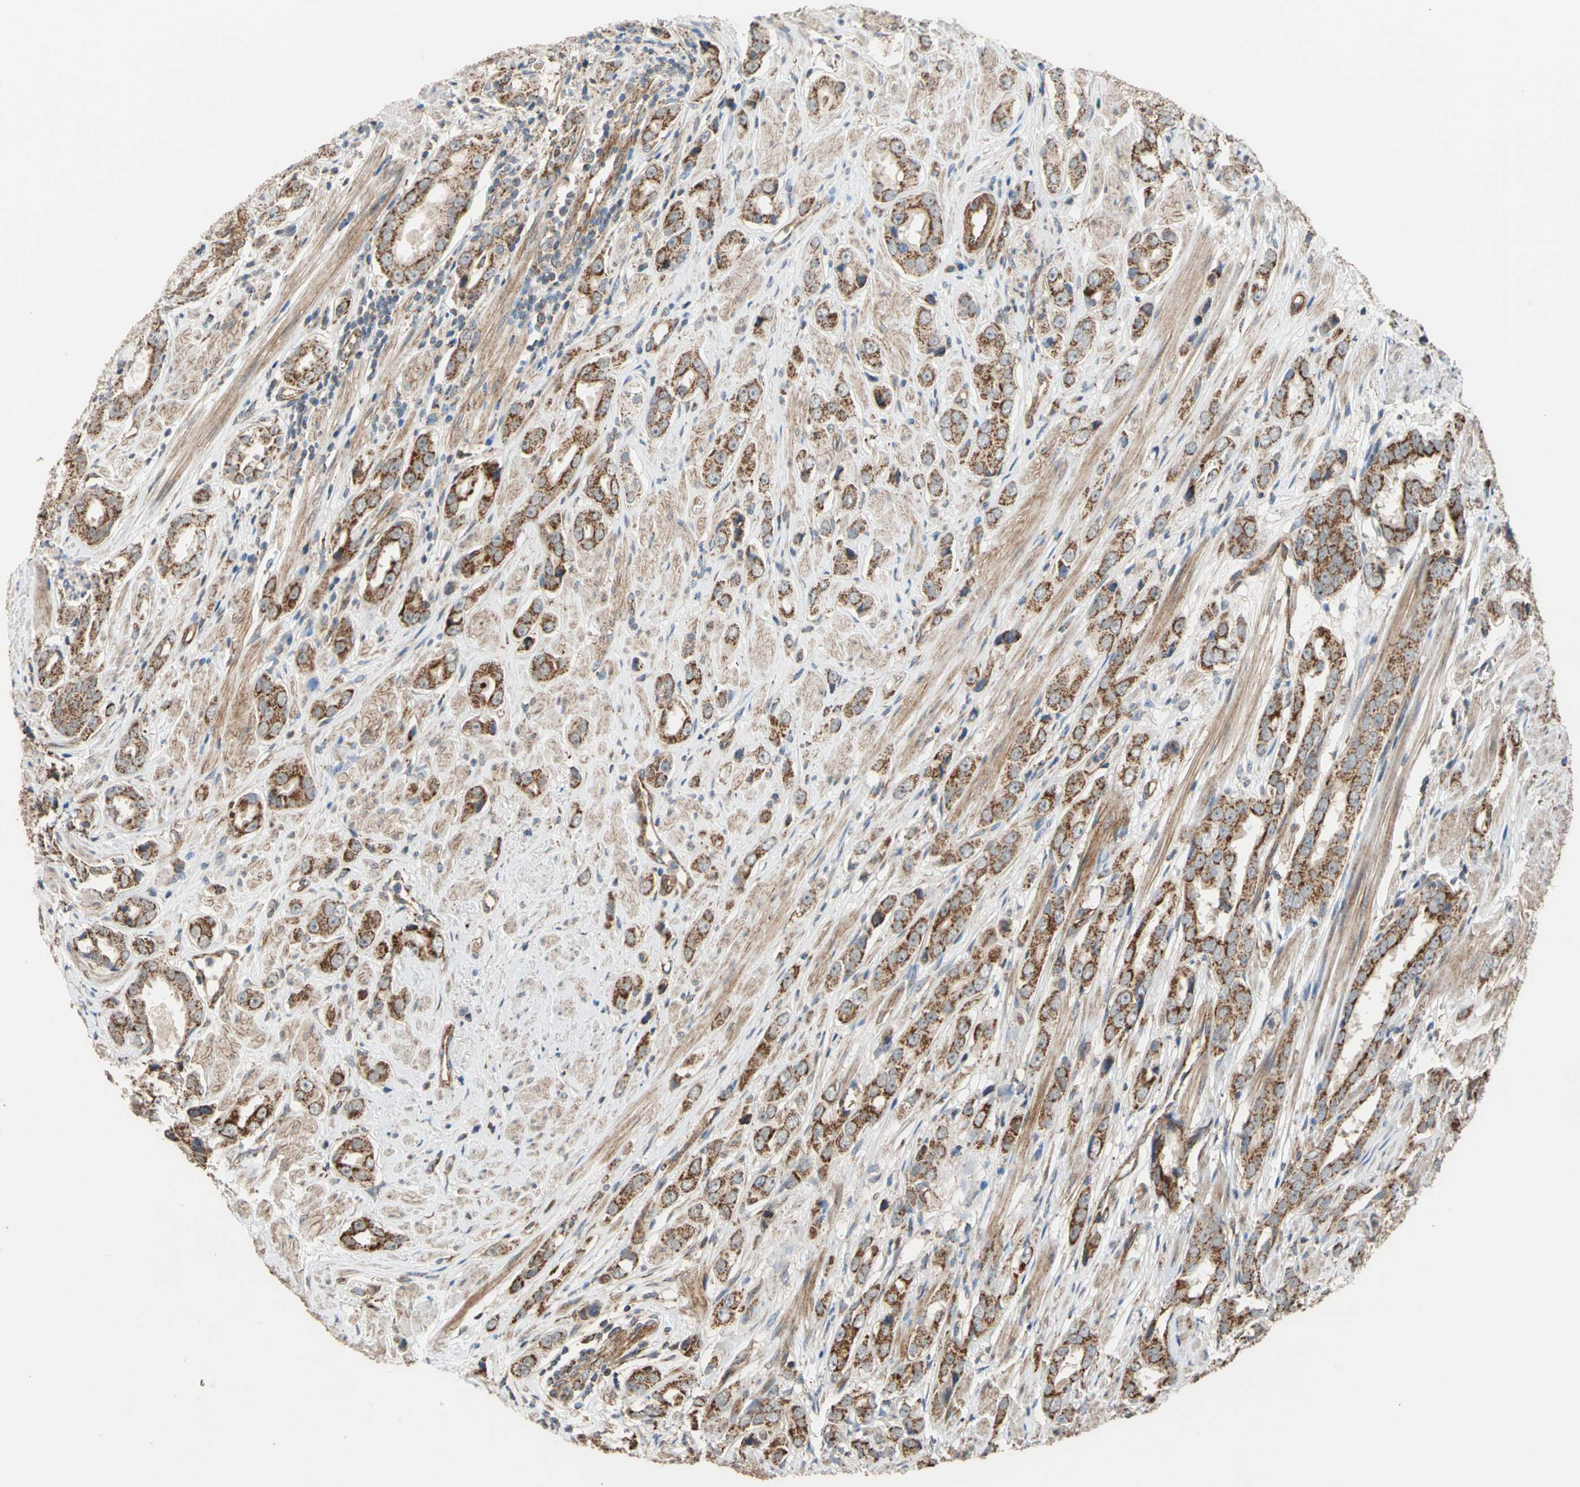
{"staining": {"intensity": "strong", "quantity": ">75%", "location": "cytoplasmic/membranous"}, "tissue": "prostate cancer", "cell_type": "Tumor cells", "image_type": "cancer", "snomed": [{"axis": "morphology", "description": "Adenocarcinoma, Medium grade"}, {"axis": "topography", "description": "Prostate"}], "caption": "Adenocarcinoma (medium-grade) (prostate) stained with DAB immunohistochemistry demonstrates high levels of strong cytoplasmic/membranous positivity in about >75% of tumor cells. (Brightfield microscopy of DAB IHC at high magnification).", "gene": "MRPS22", "patient": {"sex": "male", "age": 53}}